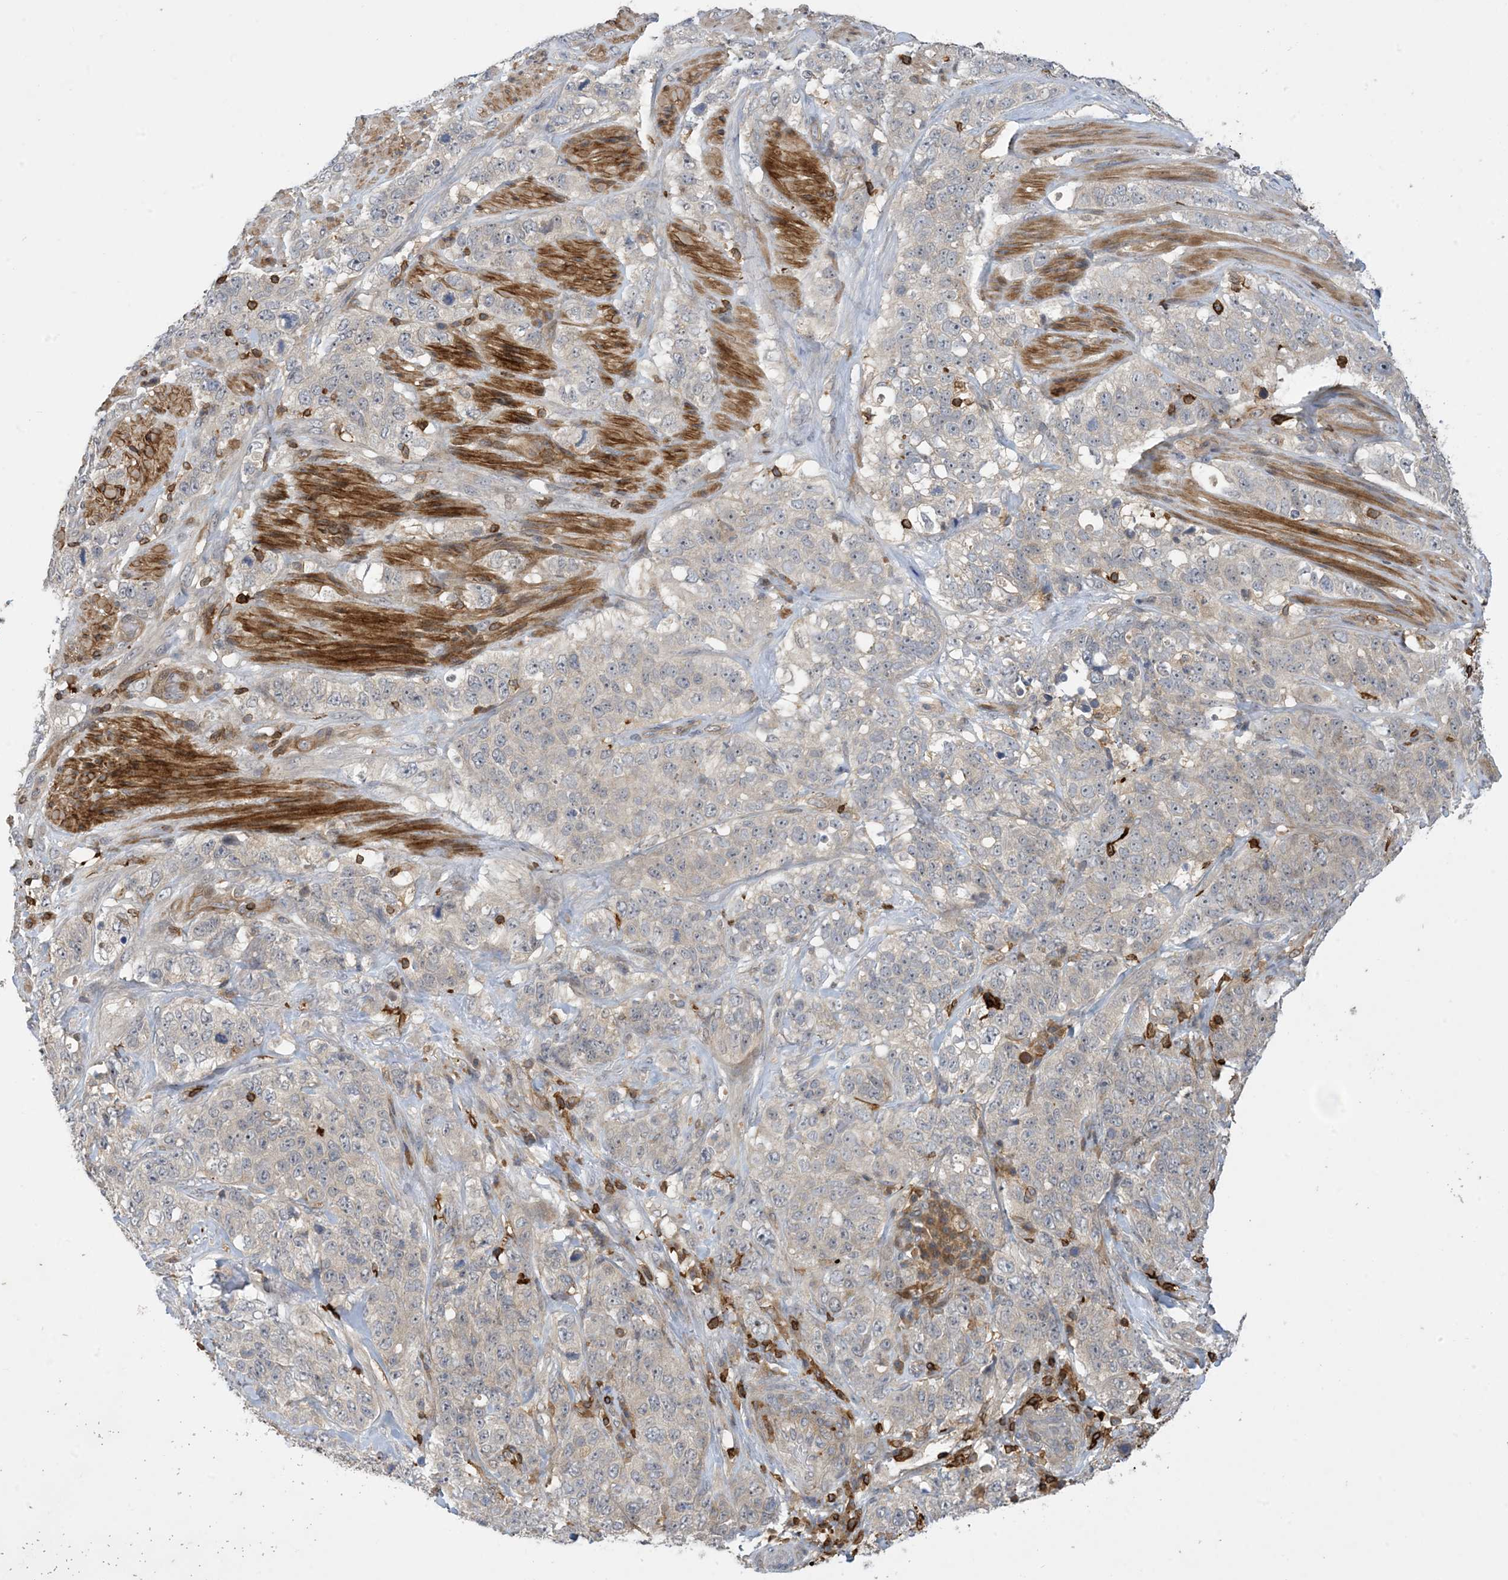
{"staining": {"intensity": "negative", "quantity": "none", "location": "none"}, "tissue": "stomach cancer", "cell_type": "Tumor cells", "image_type": "cancer", "snomed": [{"axis": "morphology", "description": "Adenocarcinoma, NOS"}, {"axis": "topography", "description": "Stomach"}], "caption": "Immunohistochemical staining of stomach cancer reveals no significant staining in tumor cells.", "gene": "AK9", "patient": {"sex": "male", "age": 48}}